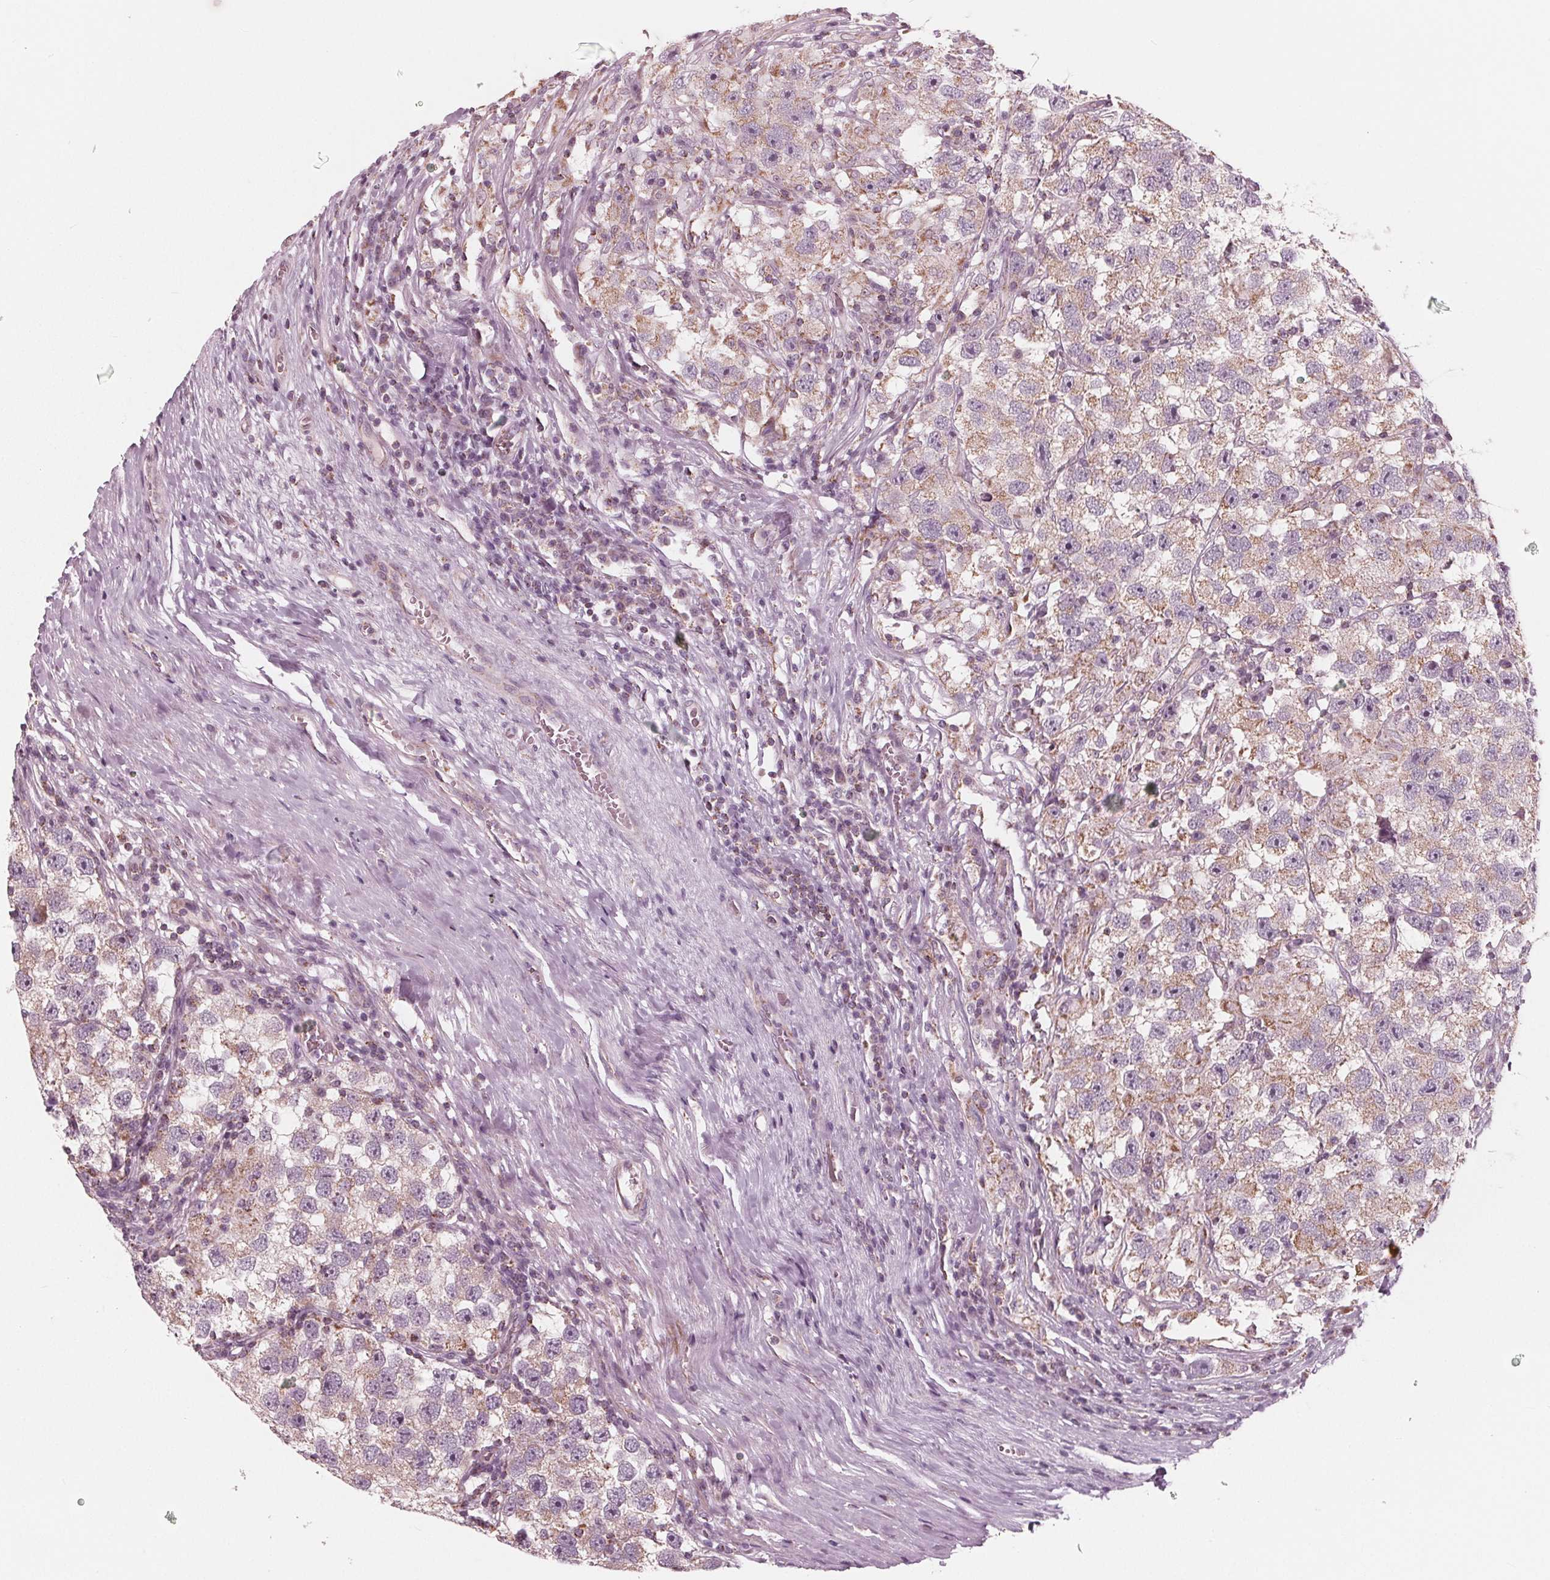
{"staining": {"intensity": "moderate", "quantity": "<25%", "location": "cytoplasmic/membranous"}, "tissue": "testis cancer", "cell_type": "Tumor cells", "image_type": "cancer", "snomed": [{"axis": "morphology", "description": "Seminoma, NOS"}, {"axis": "topography", "description": "Testis"}], "caption": "IHC photomicrograph of neoplastic tissue: human testis cancer stained using immunohistochemistry (IHC) exhibits low levels of moderate protein expression localized specifically in the cytoplasmic/membranous of tumor cells, appearing as a cytoplasmic/membranous brown color.", "gene": "DCAF4L2", "patient": {"sex": "male", "age": 26}}